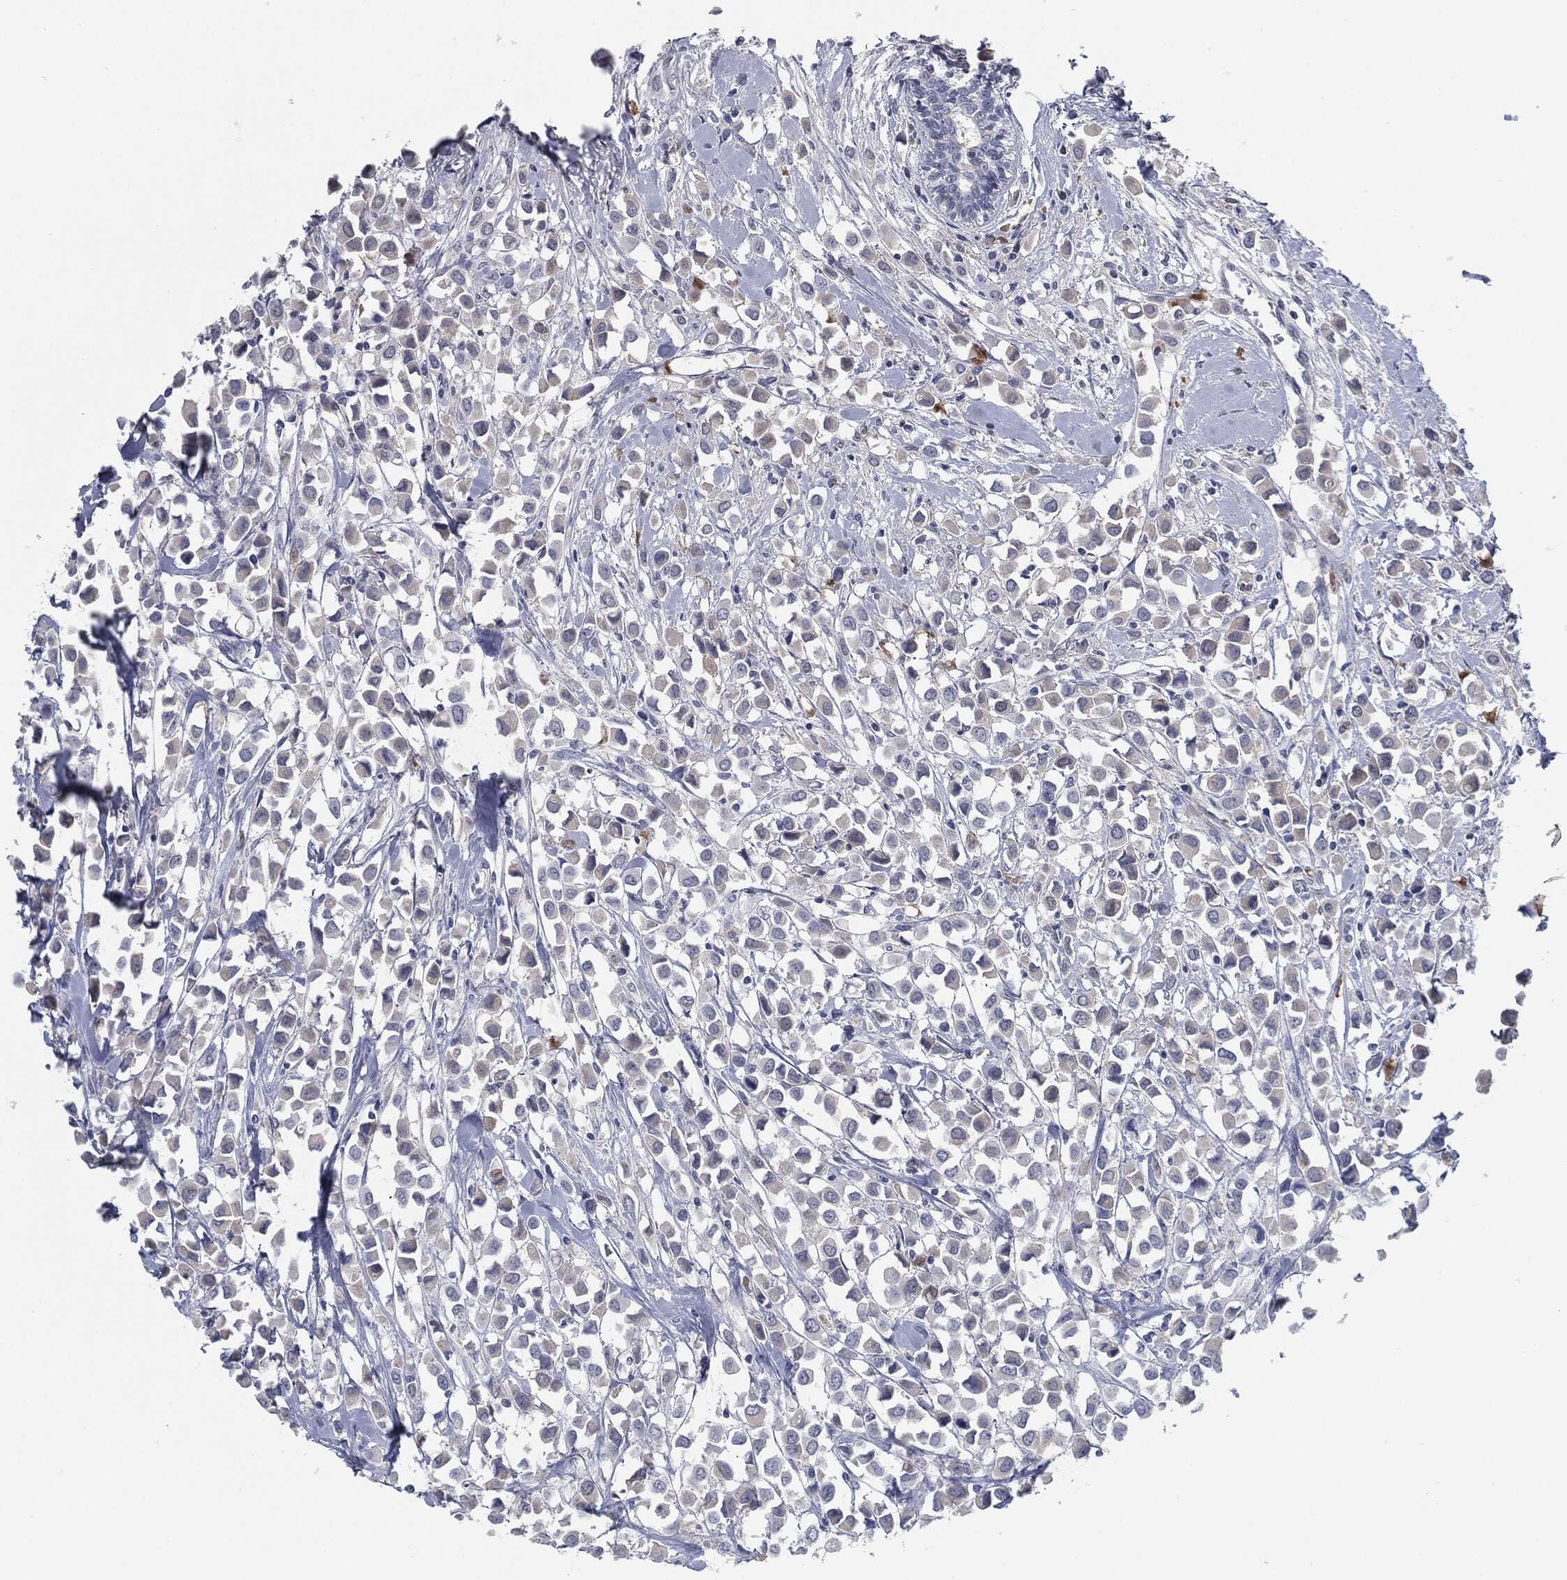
{"staining": {"intensity": "weak", "quantity": "<25%", "location": "cytoplasmic/membranous"}, "tissue": "breast cancer", "cell_type": "Tumor cells", "image_type": "cancer", "snomed": [{"axis": "morphology", "description": "Duct carcinoma"}, {"axis": "topography", "description": "Breast"}], "caption": "Immunohistochemistry (IHC) micrograph of neoplastic tissue: breast intraductal carcinoma stained with DAB exhibits no significant protein staining in tumor cells.", "gene": "MST1", "patient": {"sex": "female", "age": 61}}